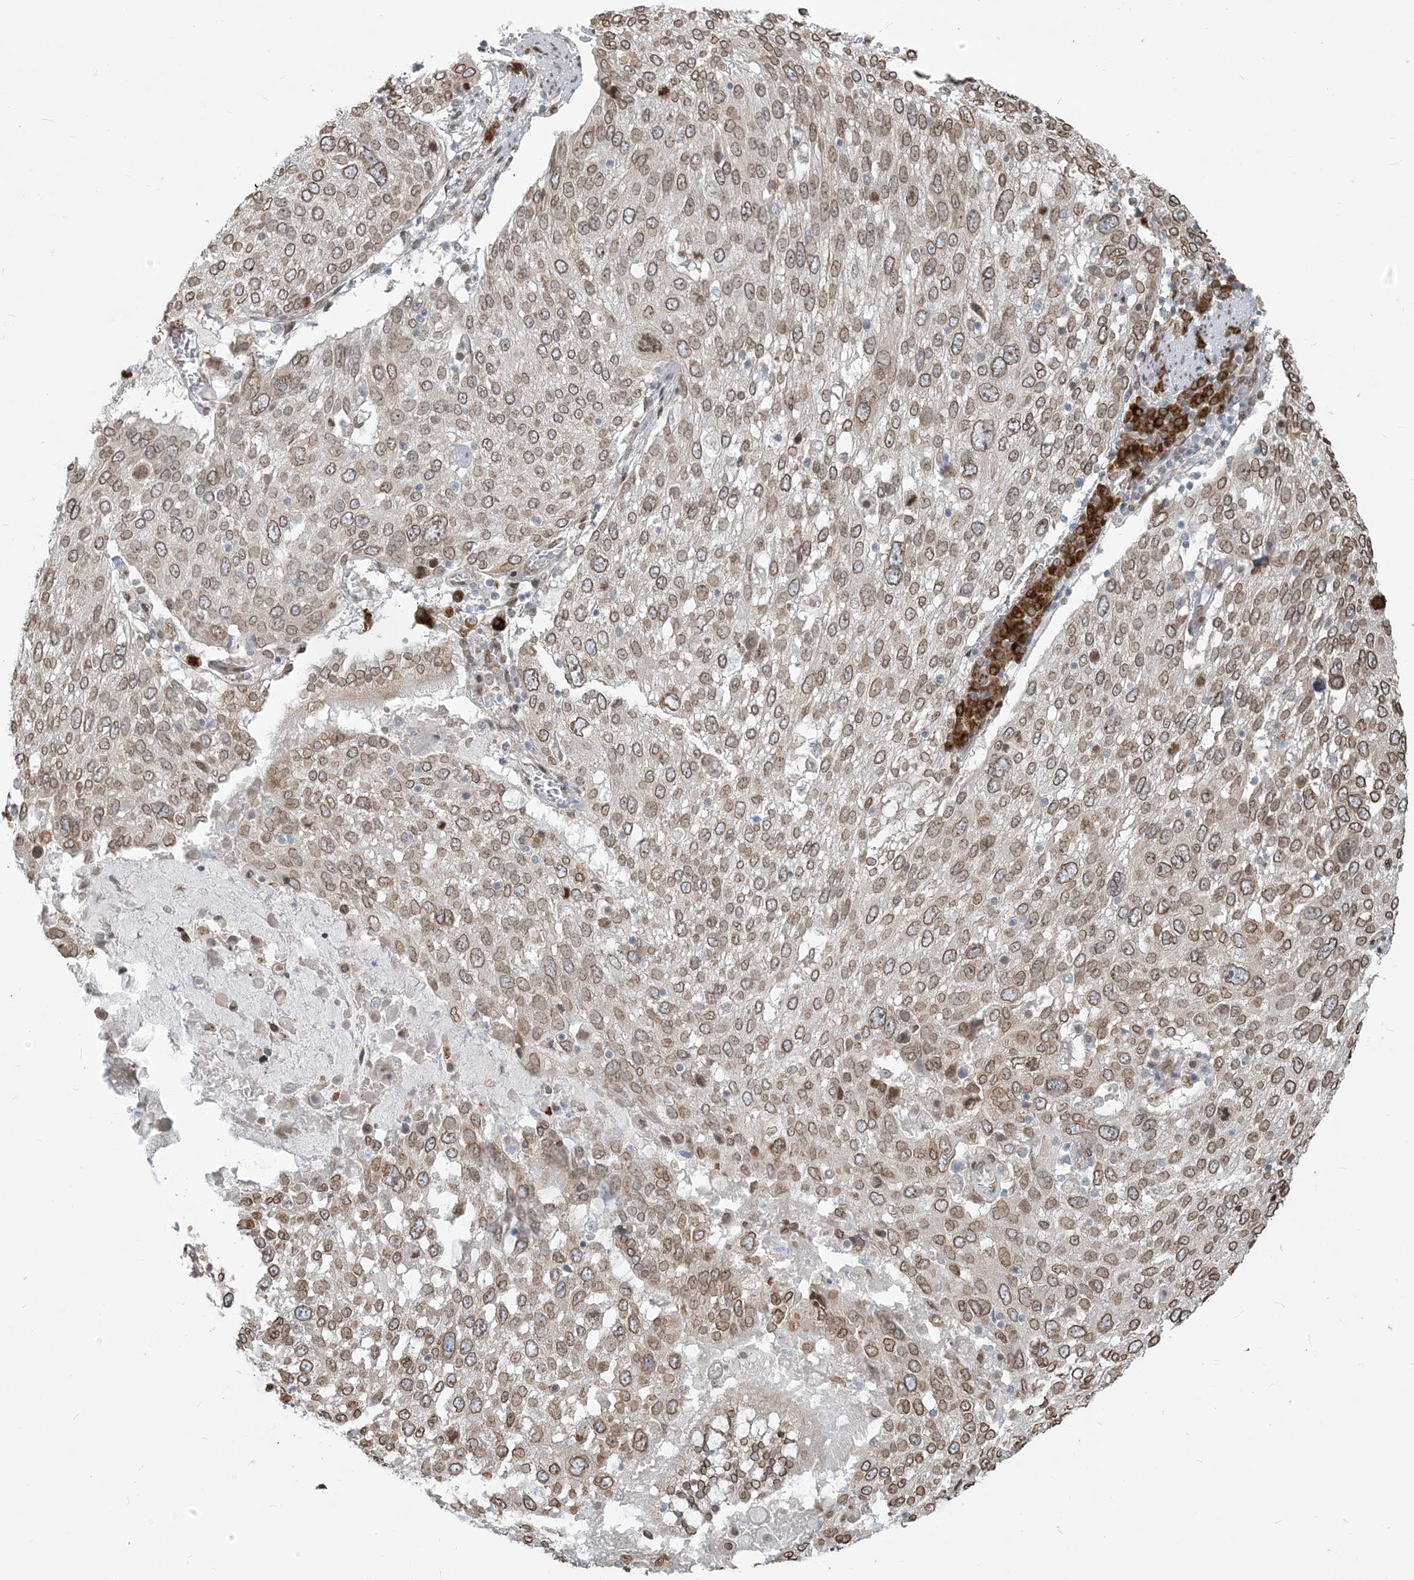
{"staining": {"intensity": "moderate", "quantity": ">75%", "location": "cytoplasmic/membranous,nuclear"}, "tissue": "lung cancer", "cell_type": "Tumor cells", "image_type": "cancer", "snomed": [{"axis": "morphology", "description": "Squamous cell carcinoma, NOS"}, {"axis": "topography", "description": "Lung"}], "caption": "This image demonstrates IHC staining of human lung squamous cell carcinoma, with medium moderate cytoplasmic/membranous and nuclear positivity in approximately >75% of tumor cells.", "gene": "WWP1", "patient": {"sex": "male", "age": 65}}